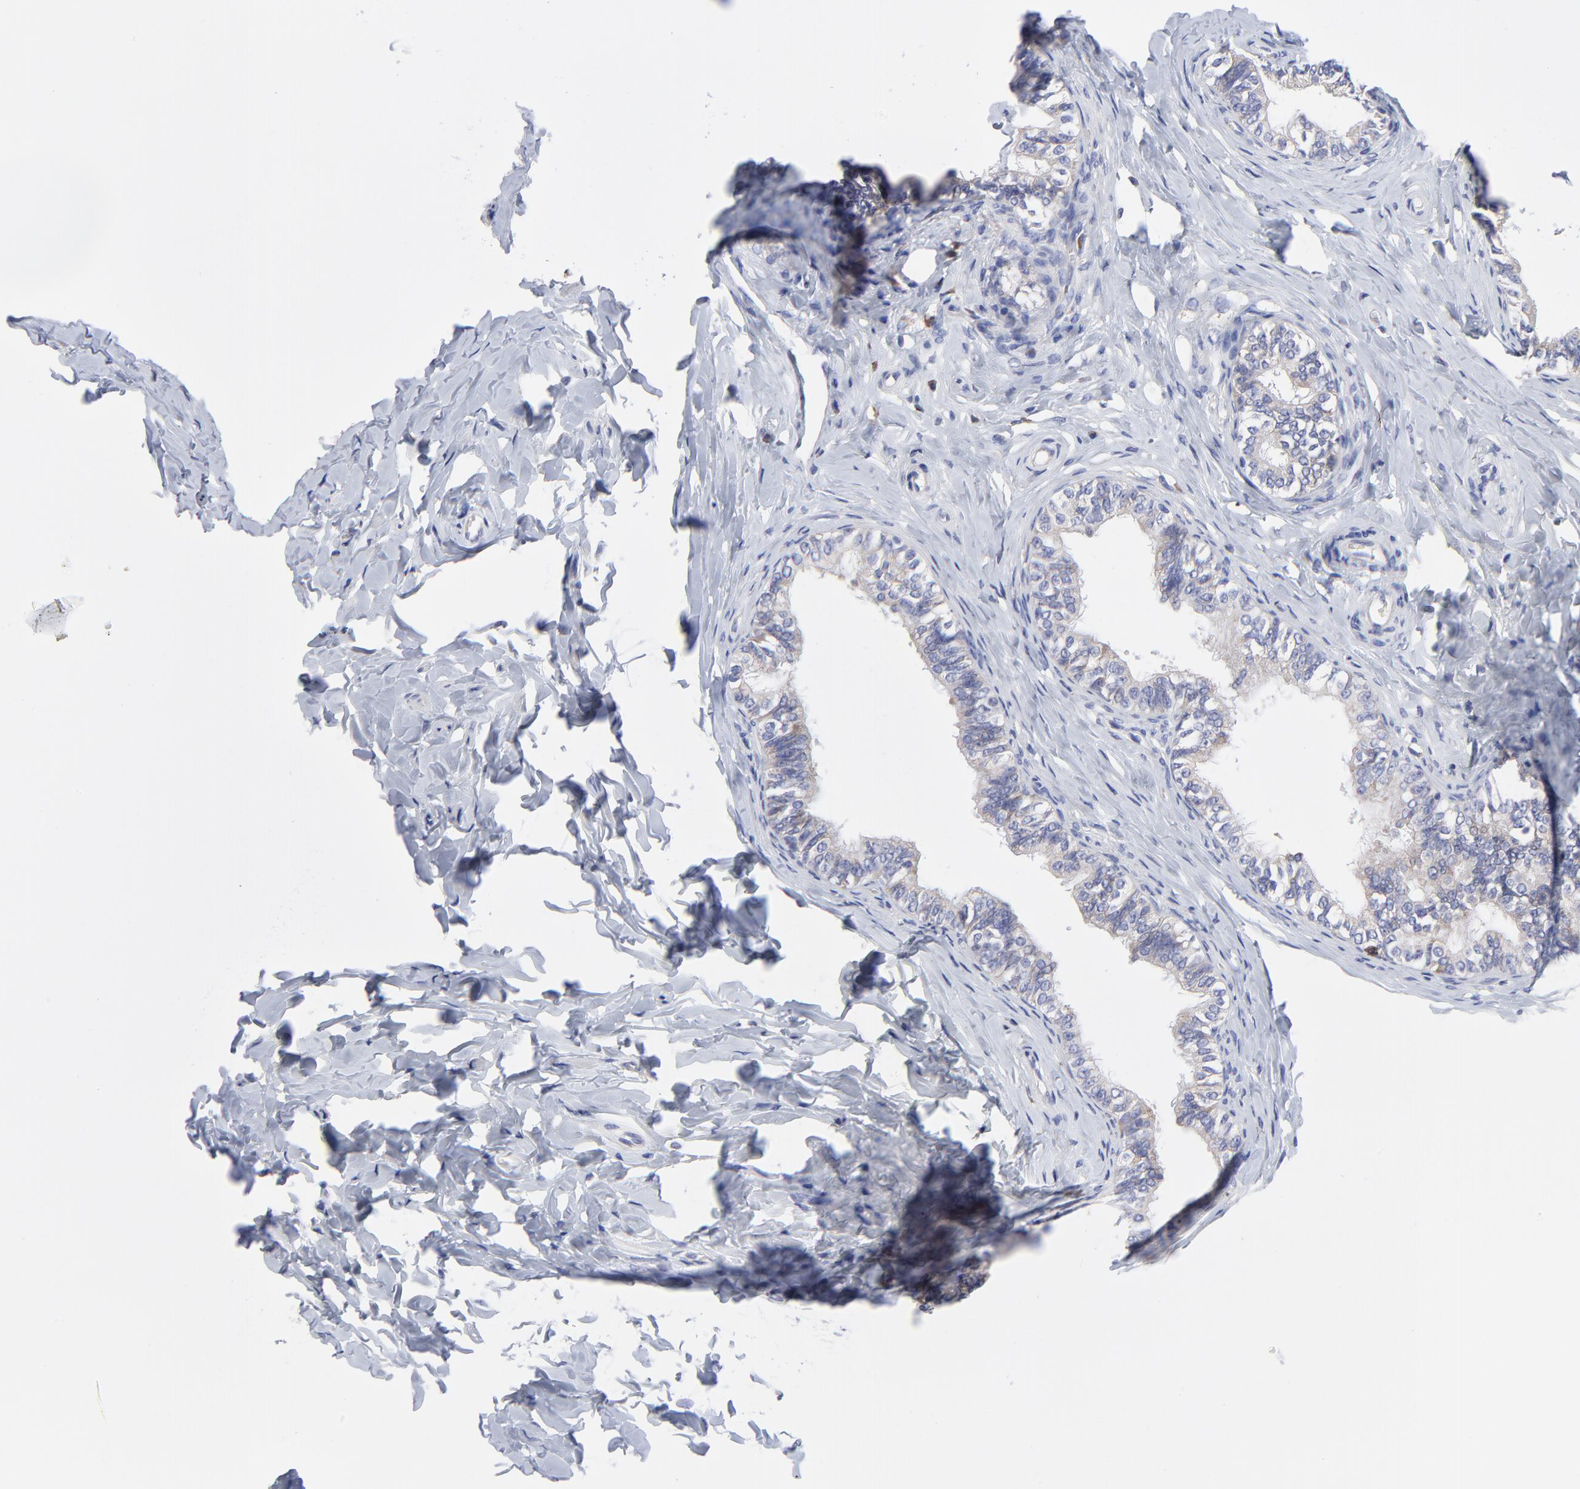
{"staining": {"intensity": "moderate", "quantity": ">75%", "location": "cytoplasmic/membranous"}, "tissue": "epididymis", "cell_type": "Glandular cells", "image_type": "normal", "snomed": [{"axis": "morphology", "description": "Normal tissue, NOS"}, {"axis": "topography", "description": "Soft tissue"}, {"axis": "topography", "description": "Epididymis"}], "caption": "Immunohistochemistry staining of benign epididymis, which demonstrates medium levels of moderate cytoplasmic/membranous positivity in approximately >75% of glandular cells indicating moderate cytoplasmic/membranous protein expression. The staining was performed using DAB (brown) for protein detection and nuclei were counterstained in hematoxylin (blue).", "gene": "MOSPD2", "patient": {"sex": "male", "age": 26}}